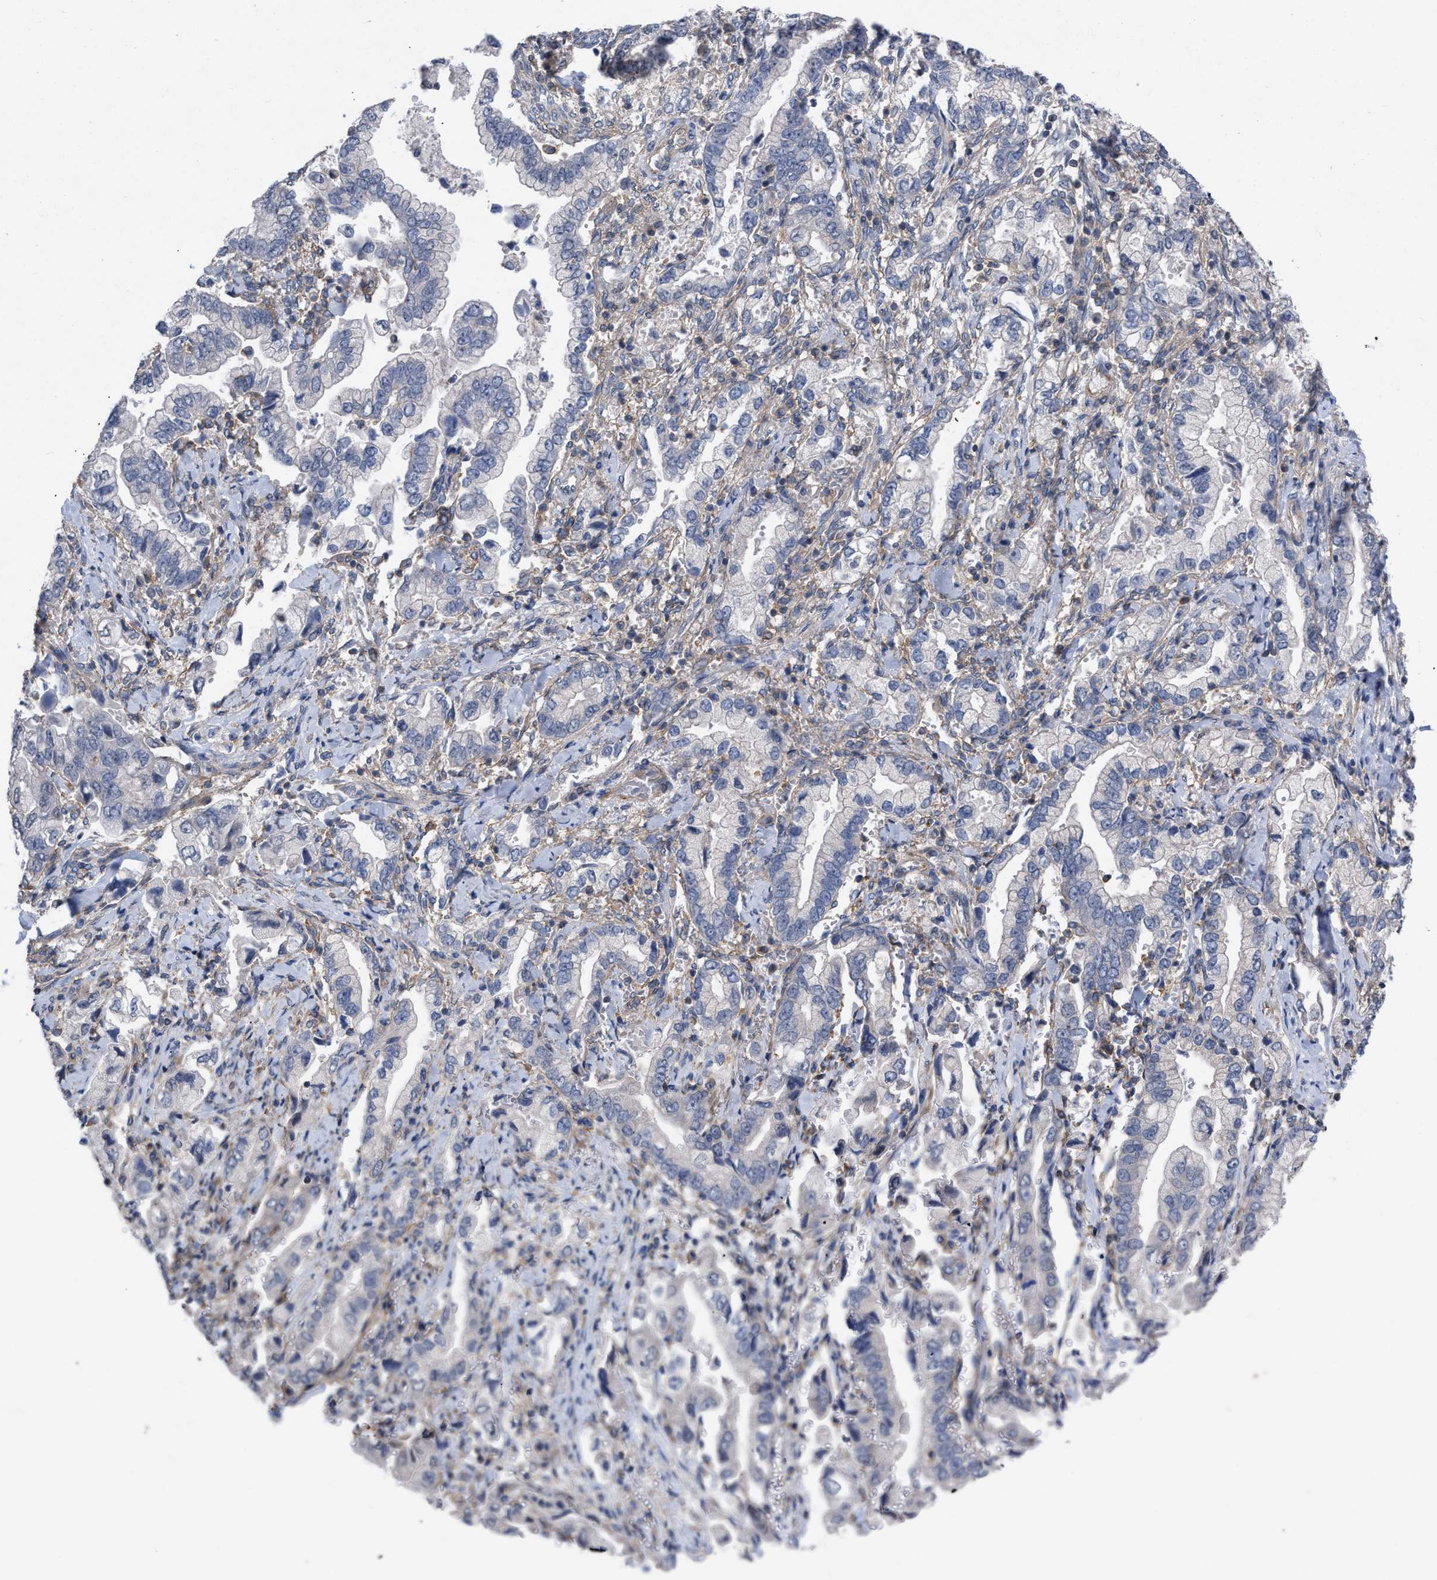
{"staining": {"intensity": "negative", "quantity": "none", "location": "none"}, "tissue": "stomach cancer", "cell_type": "Tumor cells", "image_type": "cancer", "snomed": [{"axis": "morphology", "description": "Normal tissue, NOS"}, {"axis": "morphology", "description": "Adenocarcinoma, NOS"}, {"axis": "topography", "description": "Stomach"}], "caption": "Immunohistochemistry of human stomach cancer (adenocarcinoma) displays no expression in tumor cells.", "gene": "TMEM131", "patient": {"sex": "male", "age": 62}}